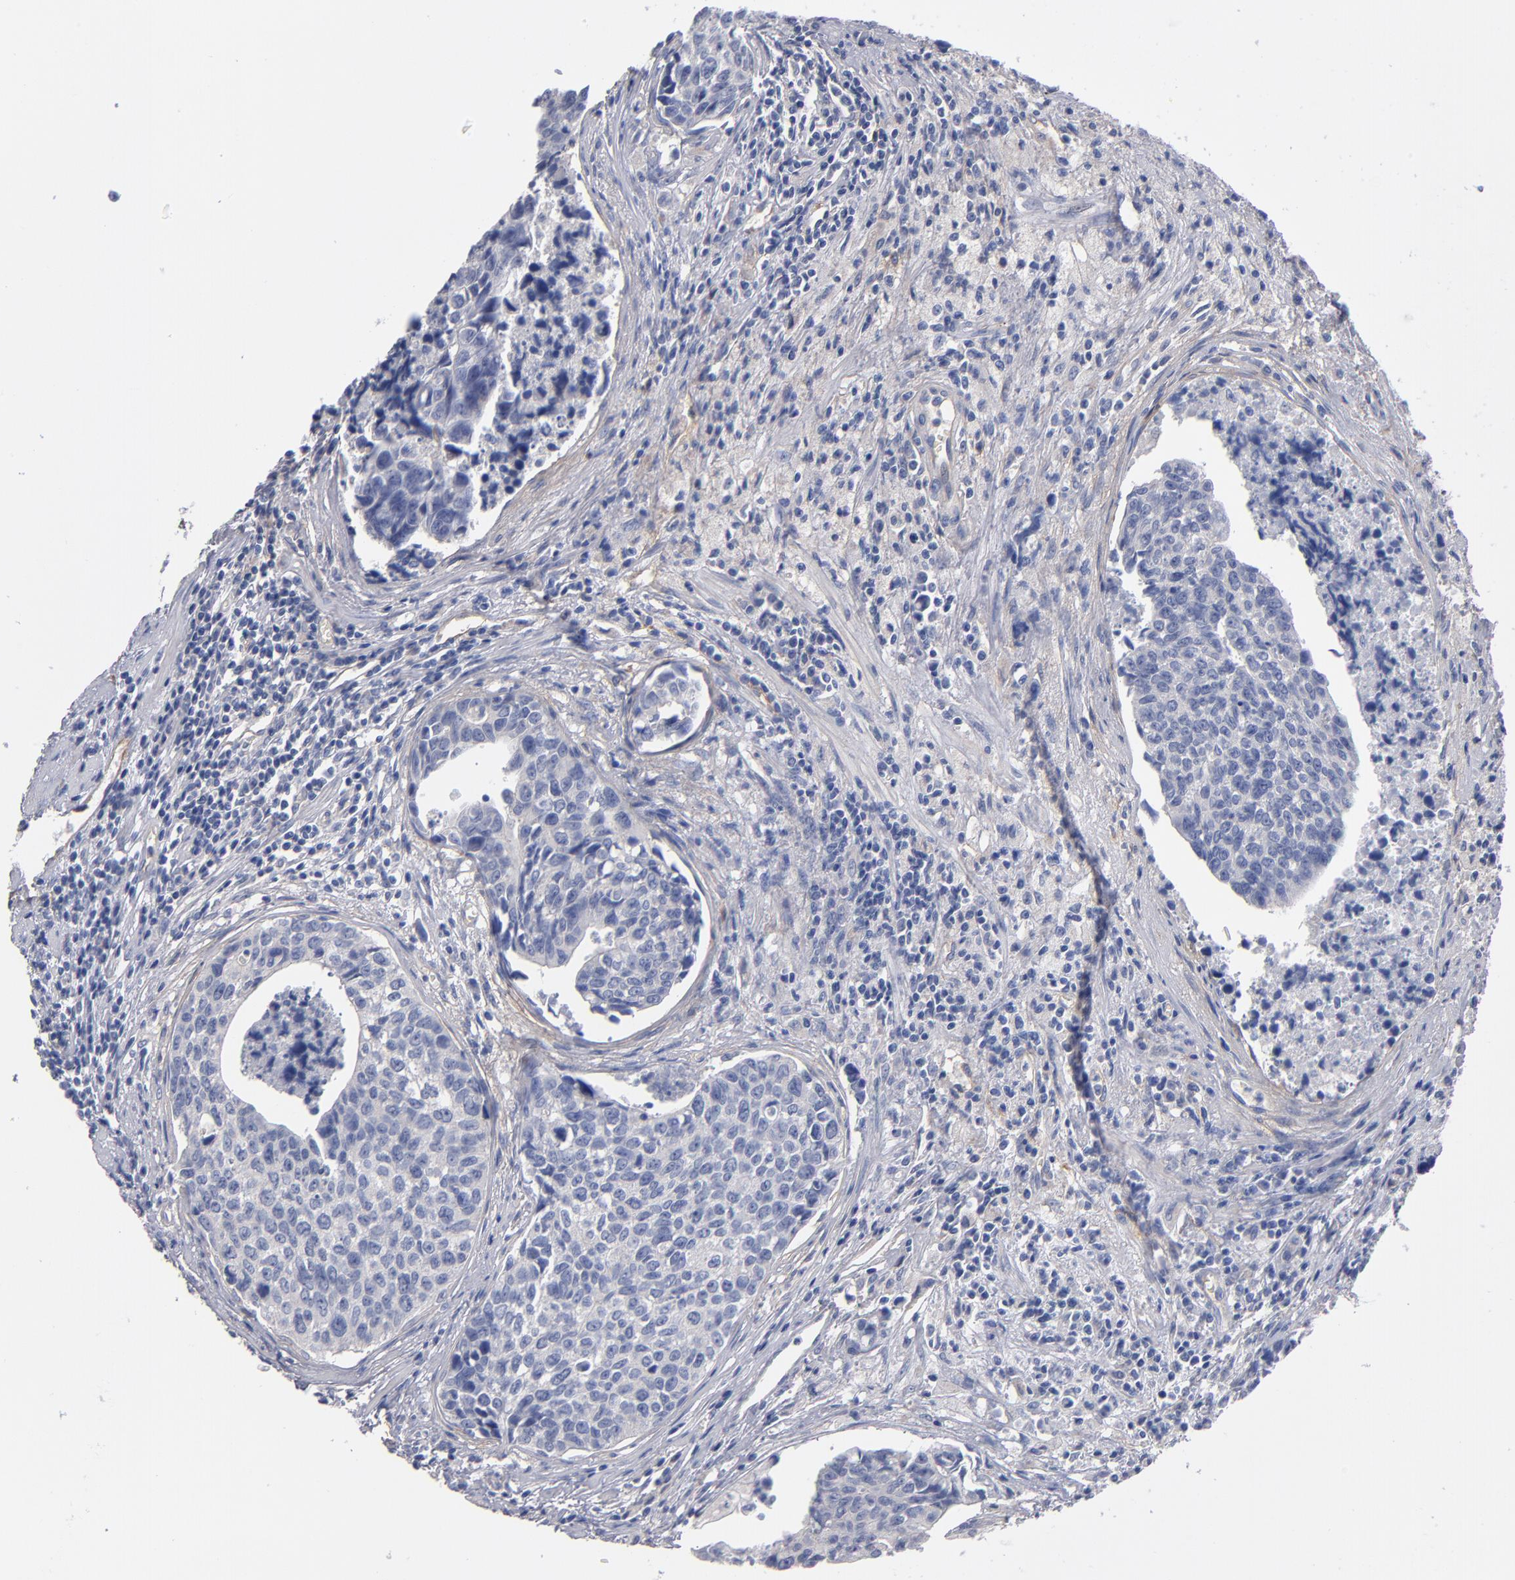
{"staining": {"intensity": "negative", "quantity": "none", "location": "none"}, "tissue": "urothelial cancer", "cell_type": "Tumor cells", "image_type": "cancer", "snomed": [{"axis": "morphology", "description": "Urothelial carcinoma, High grade"}, {"axis": "topography", "description": "Urinary bladder"}], "caption": "A histopathology image of human urothelial cancer is negative for staining in tumor cells. (Stains: DAB (3,3'-diaminobenzidine) IHC with hematoxylin counter stain, Microscopy: brightfield microscopy at high magnification).", "gene": "PLSCR4", "patient": {"sex": "male", "age": 81}}